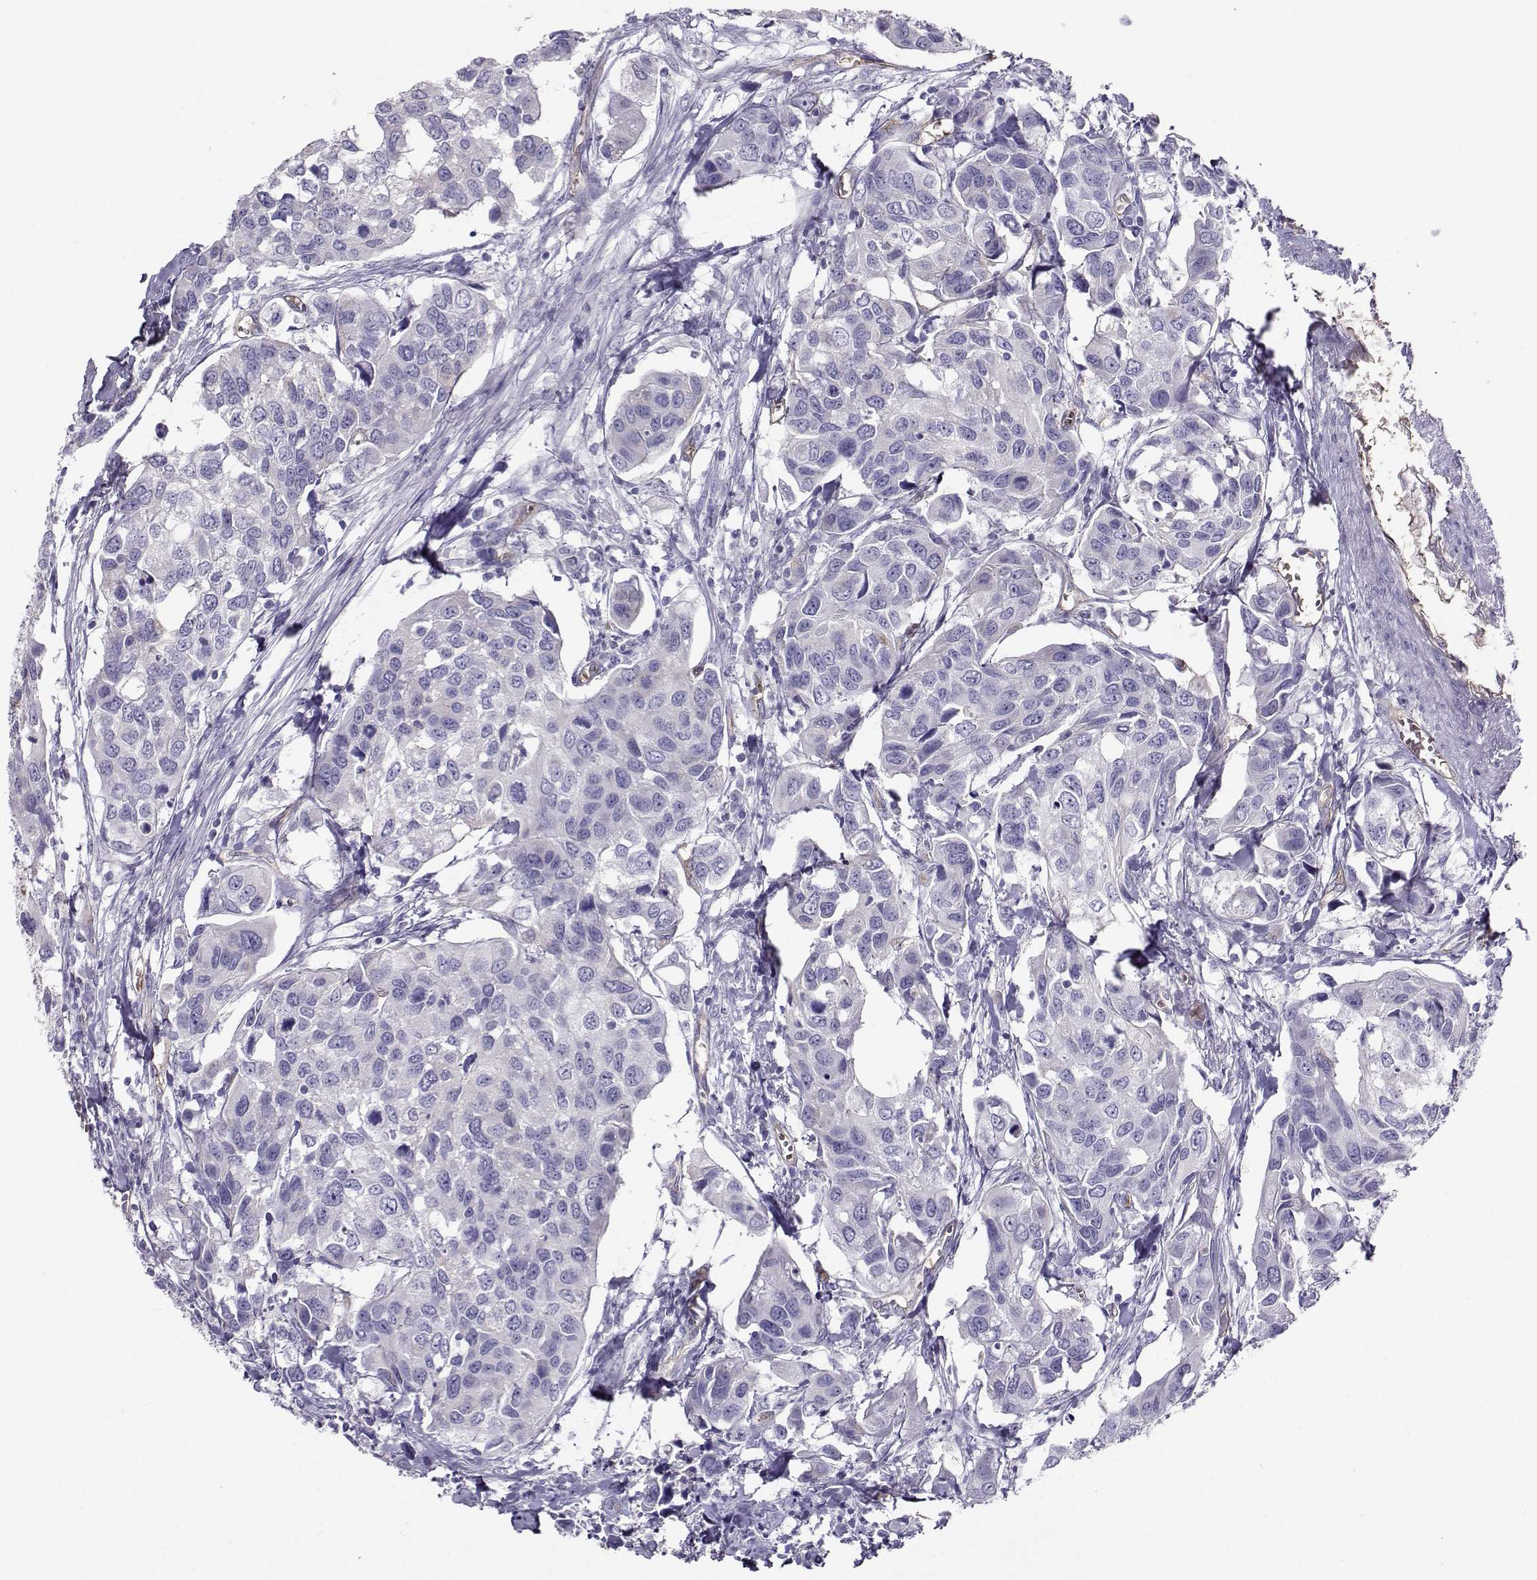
{"staining": {"intensity": "negative", "quantity": "none", "location": "none"}, "tissue": "urothelial cancer", "cell_type": "Tumor cells", "image_type": "cancer", "snomed": [{"axis": "morphology", "description": "Urothelial carcinoma, High grade"}, {"axis": "topography", "description": "Urinary bladder"}], "caption": "DAB immunohistochemical staining of human high-grade urothelial carcinoma displays no significant positivity in tumor cells. (DAB IHC visualized using brightfield microscopy, high magnification).", "gene": "CLUL1", "patient": {"sex": "male", "age": 60}}